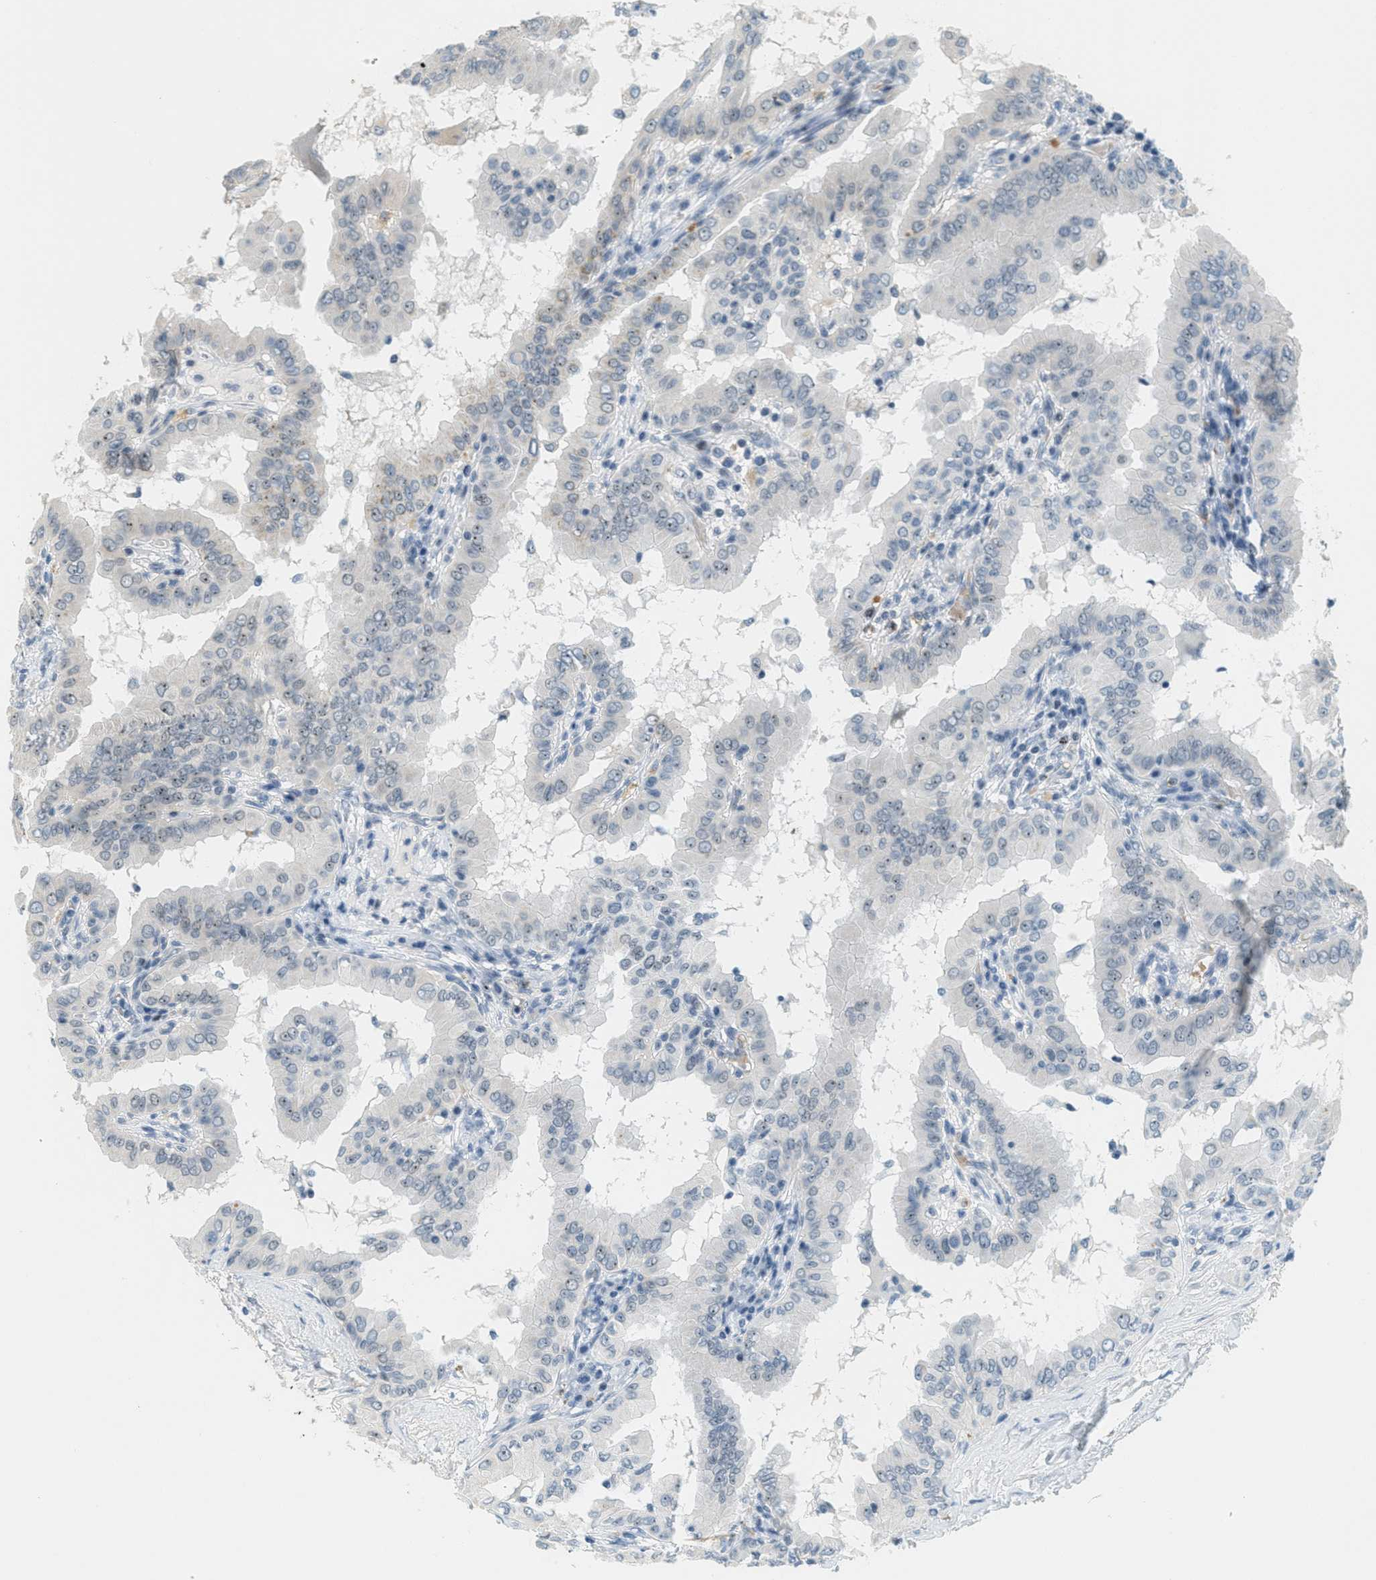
{"staining": {"intensity": "weak", "quantity": "<25%", "location": "nuclear"}, "tissue": "thyroid cancer", "cell_type": "Tumor cells", "image_type": "cancer", "snomed": [{"axis": "morphology", "description": "Papillary adenocarcinoma, NOS"}, {"axis": "topography", "description": "Thyroid gland"}], "caption": "Immunohistochemistry histopathology image of neoplastic tissue: human thyroid cancer stained with DAB (3,3'-diaminobenzidine) exhibits no significant protein positivity in tumor cells.", "gene": "DDX47", "patient": {"sex": "male", "age": 33}}